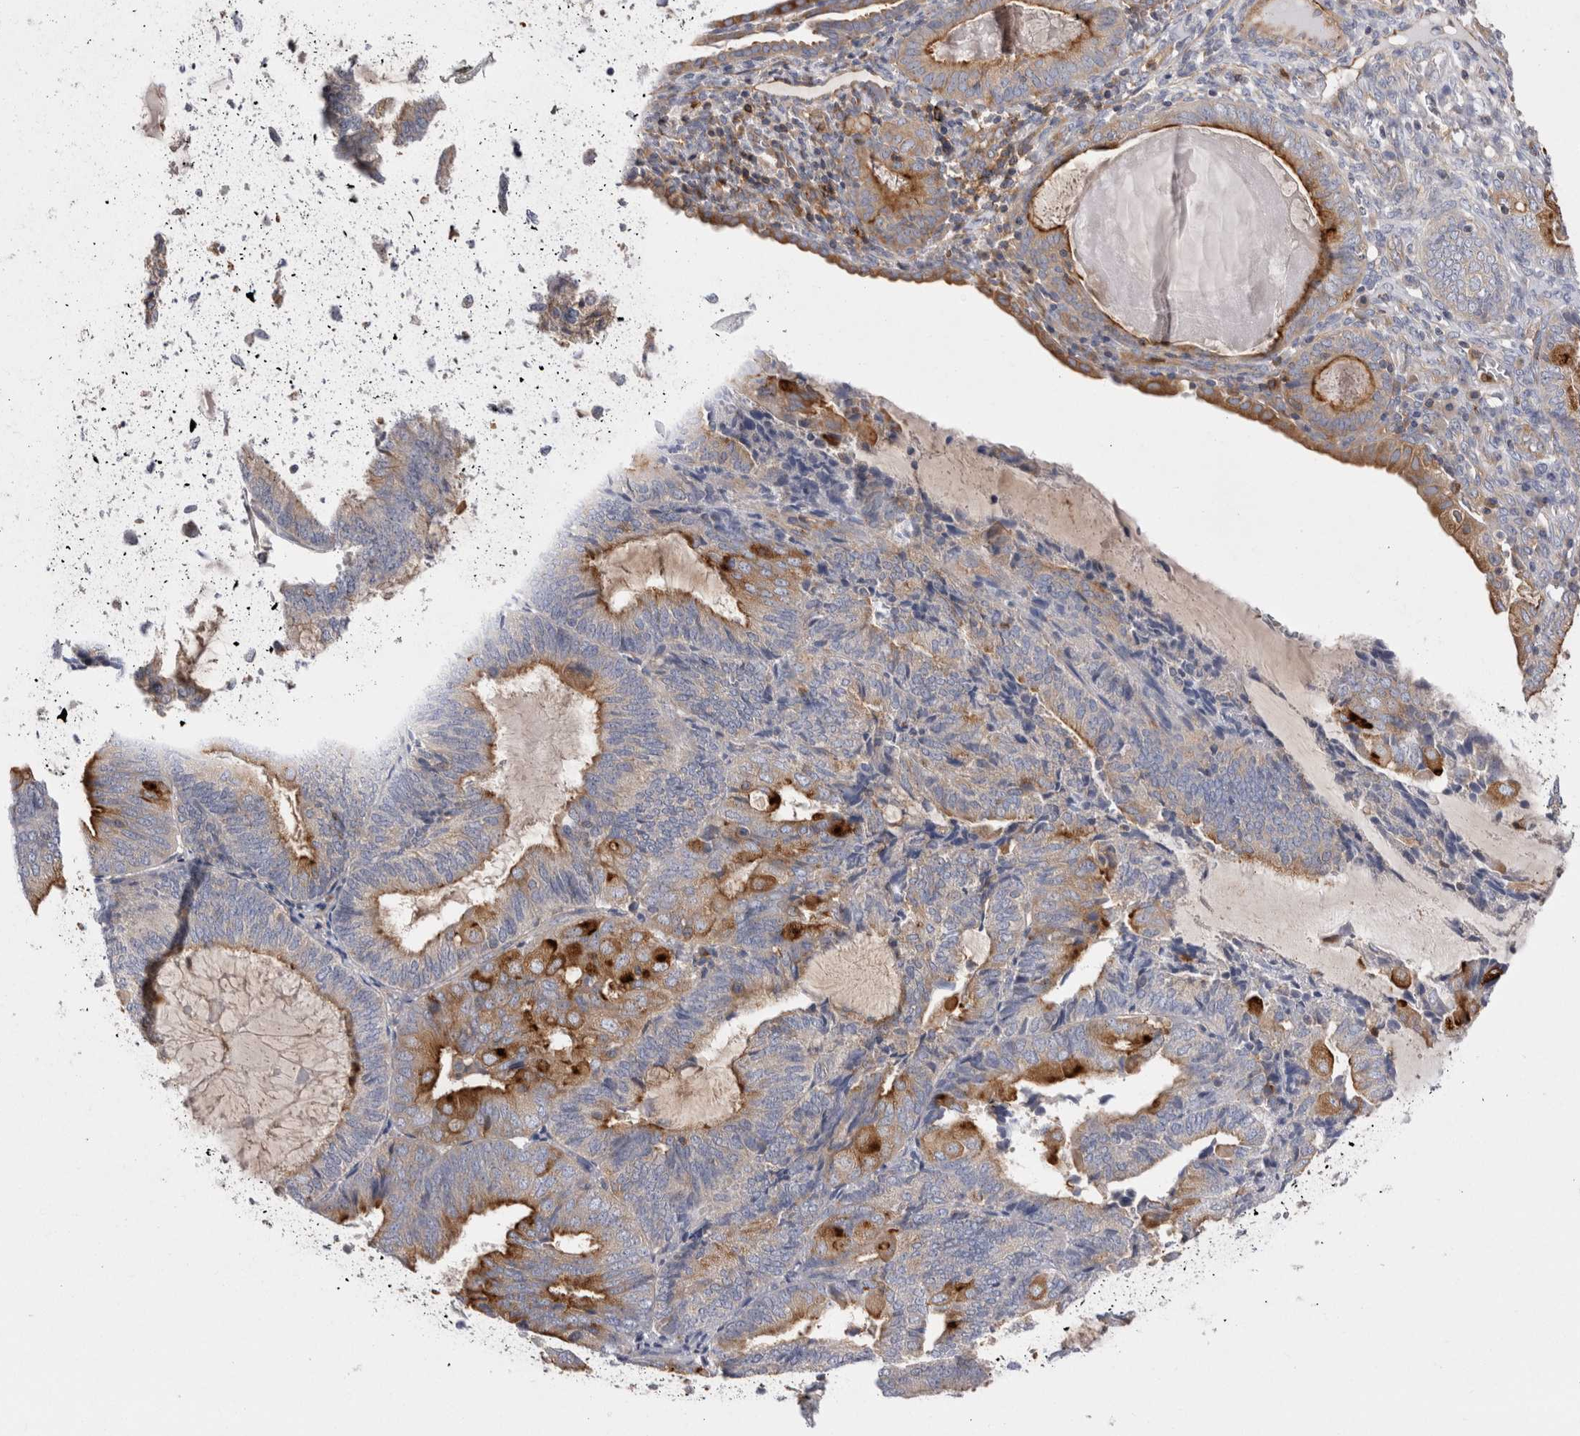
{"staining": {"intensity": "strong", "quantity": "25%-75%", "location": "cytoplasmic/membranous"}, "tissue": "endometrial cancer", "cell_type": "Tumor cells", "image_type": "cancer", "snomed": [{"axis": "morphology", "description": "Adenocarcinoma, NOS"}, {"axis": "topography", "description": "Endometrium"}], "caption": "Immunohistochemistry (DAB) staining of human endometrial cancer (adenocarcinoma) displays strong cytoplasmic/membranous protein expression in about 25%-75% of tumor cells.", "gene": "RAB11FIP1", "patient": {"sex": "female", "age": 81}}